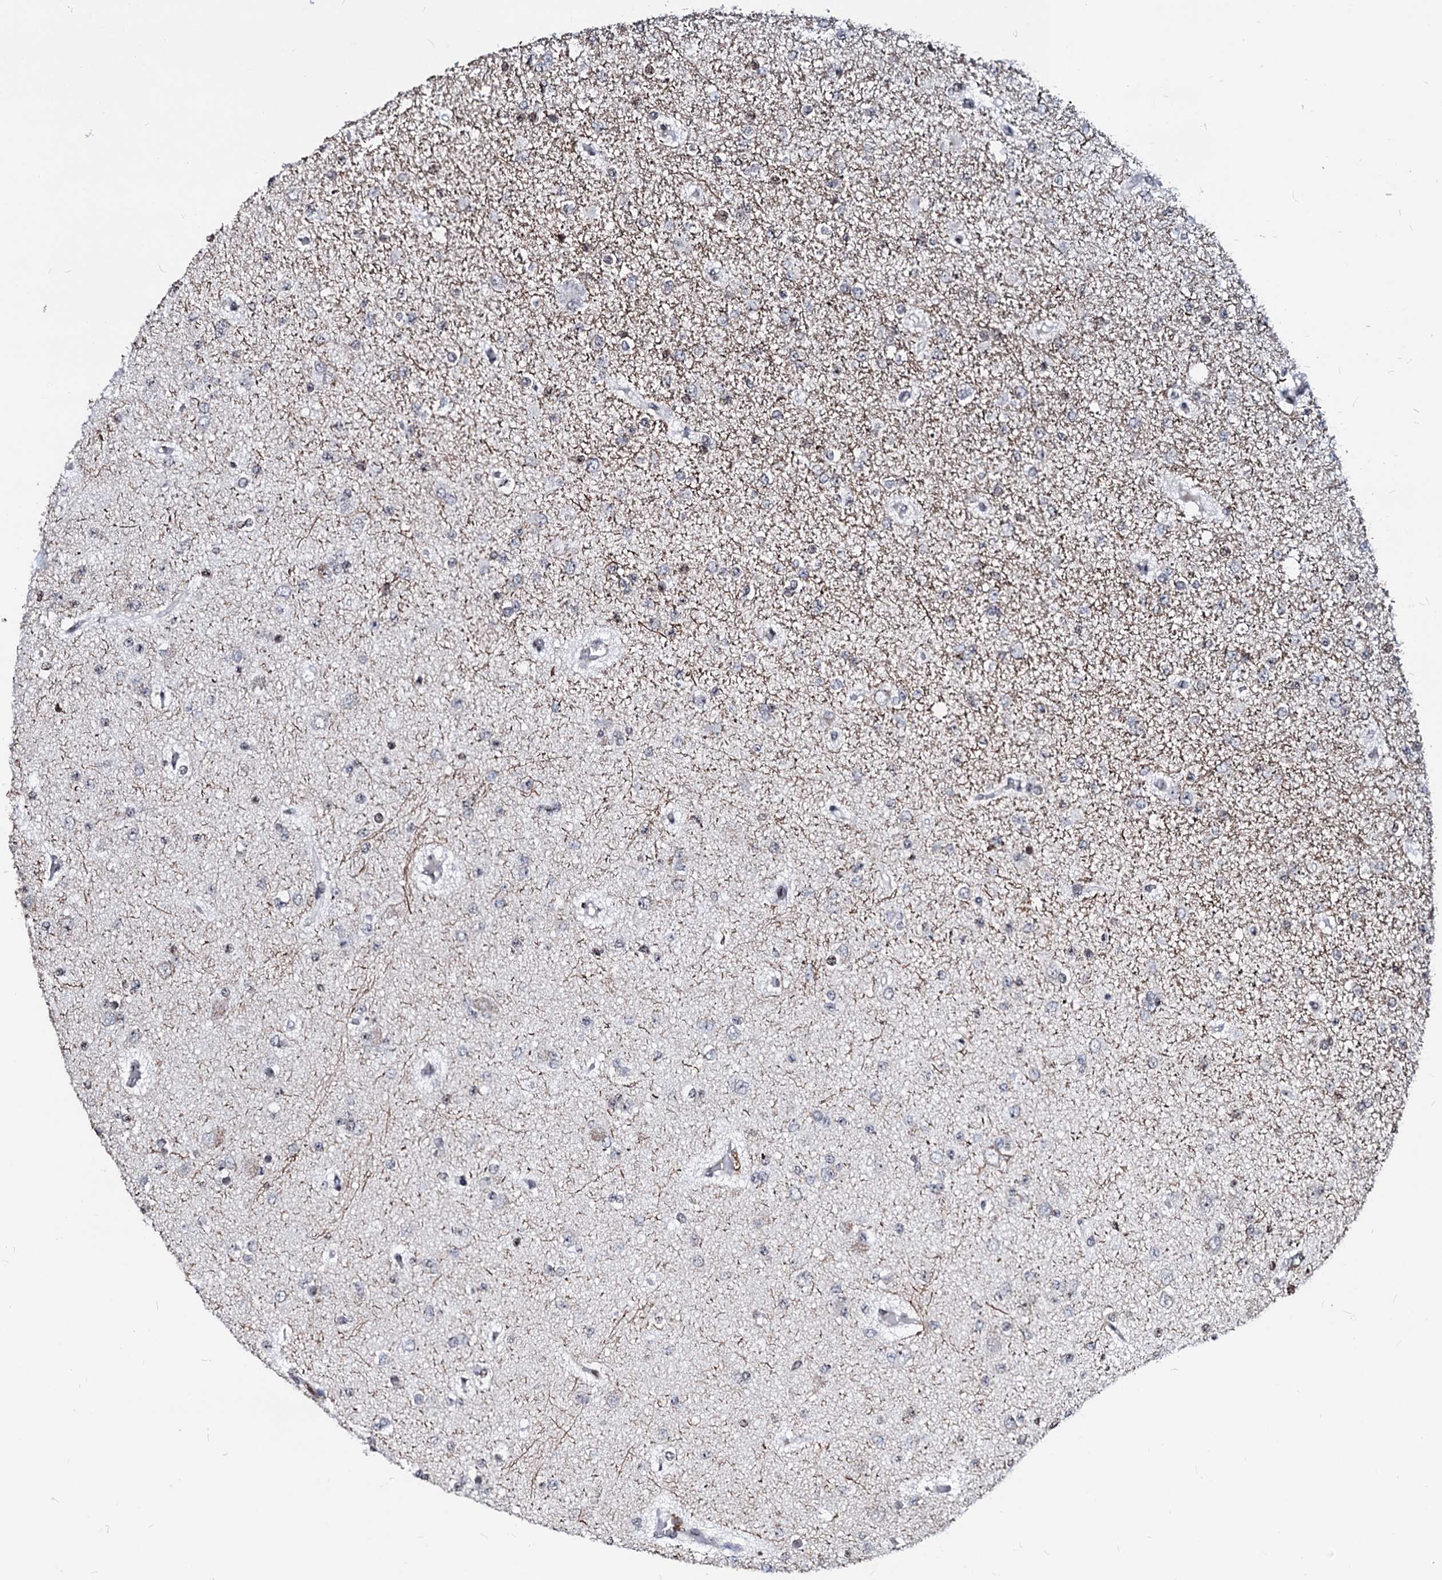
{"staining": {"intensity": "negative", "quantity": "none", "location": "none"}, "tissue": "glioma", "cell_type": "Tumor cells", "image_type": "cancer", "snomed": [{"axis": "morphology", "description": "Glioma, malignant, Low grade"}, {"axis": "topography", "description": "Brain"}], "caption": "DAB immunohistochemical staining of human glioma displays no significant positivity in tumor cells. The staining is performed using DAB (3,3'-diaminobenzidine) brown chromogen with nuclei counter-stained in using hematoxylin.", "gene": "LSM11", "patient": {"sex": "female", "age": 22}}